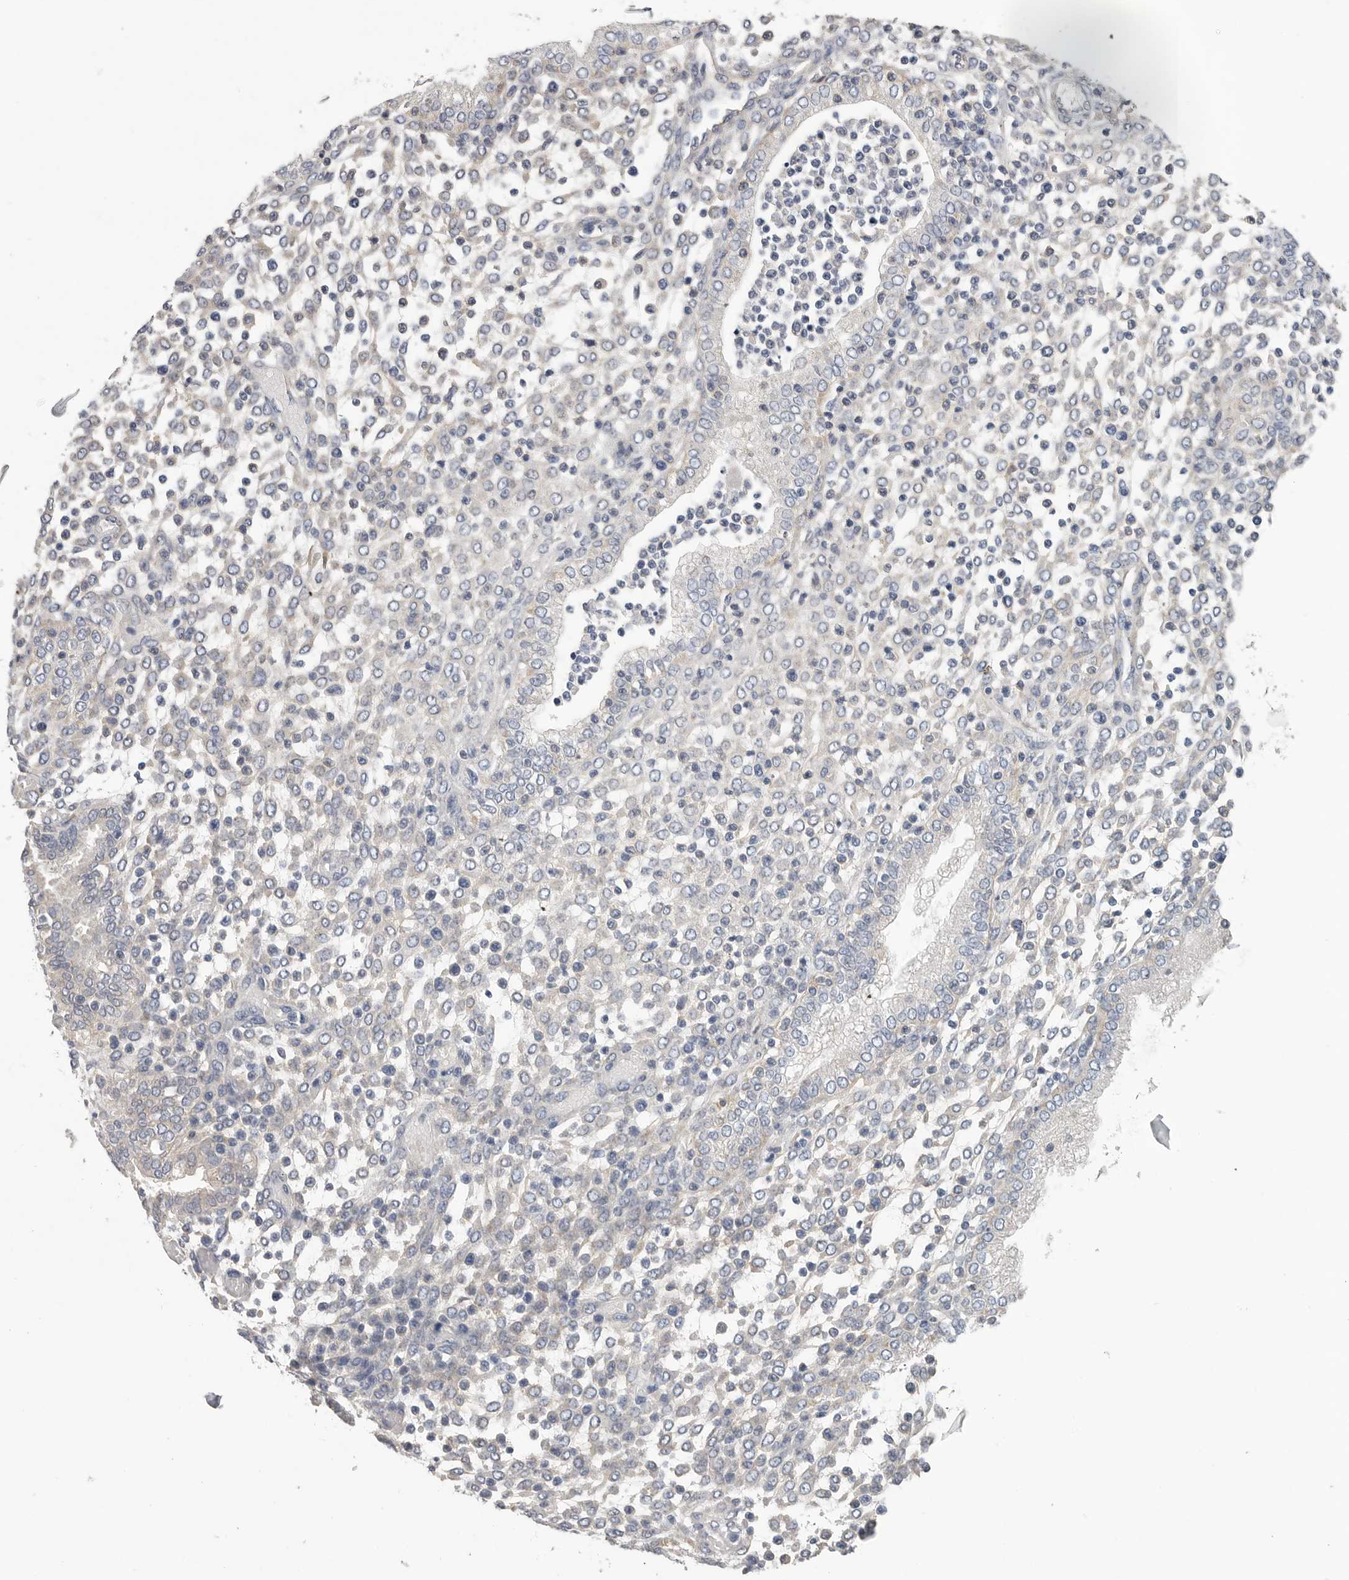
{"staining": {"intensity": "moderate", "quantity": "<25%", "location": "cytoplasmic/membranous"}, "tissue": "endometrium", "cell_type": "Cells in endometrial stroma", "image_type": "normal", "snomed": [{"axis": "morphology", "description": "Normal tissue, NOS"}, {"axis": "topography", "description": "Endometrium"}], "caption": "Approximately <25% of cells in endometrial stroma in benign endometrium exhibit moderate cytoplasmic/membranous protein positivity as visualized by brown immunohistochemical staining.", "gene": "SDC3", "patient": {"sex": "female", "age": 53}}